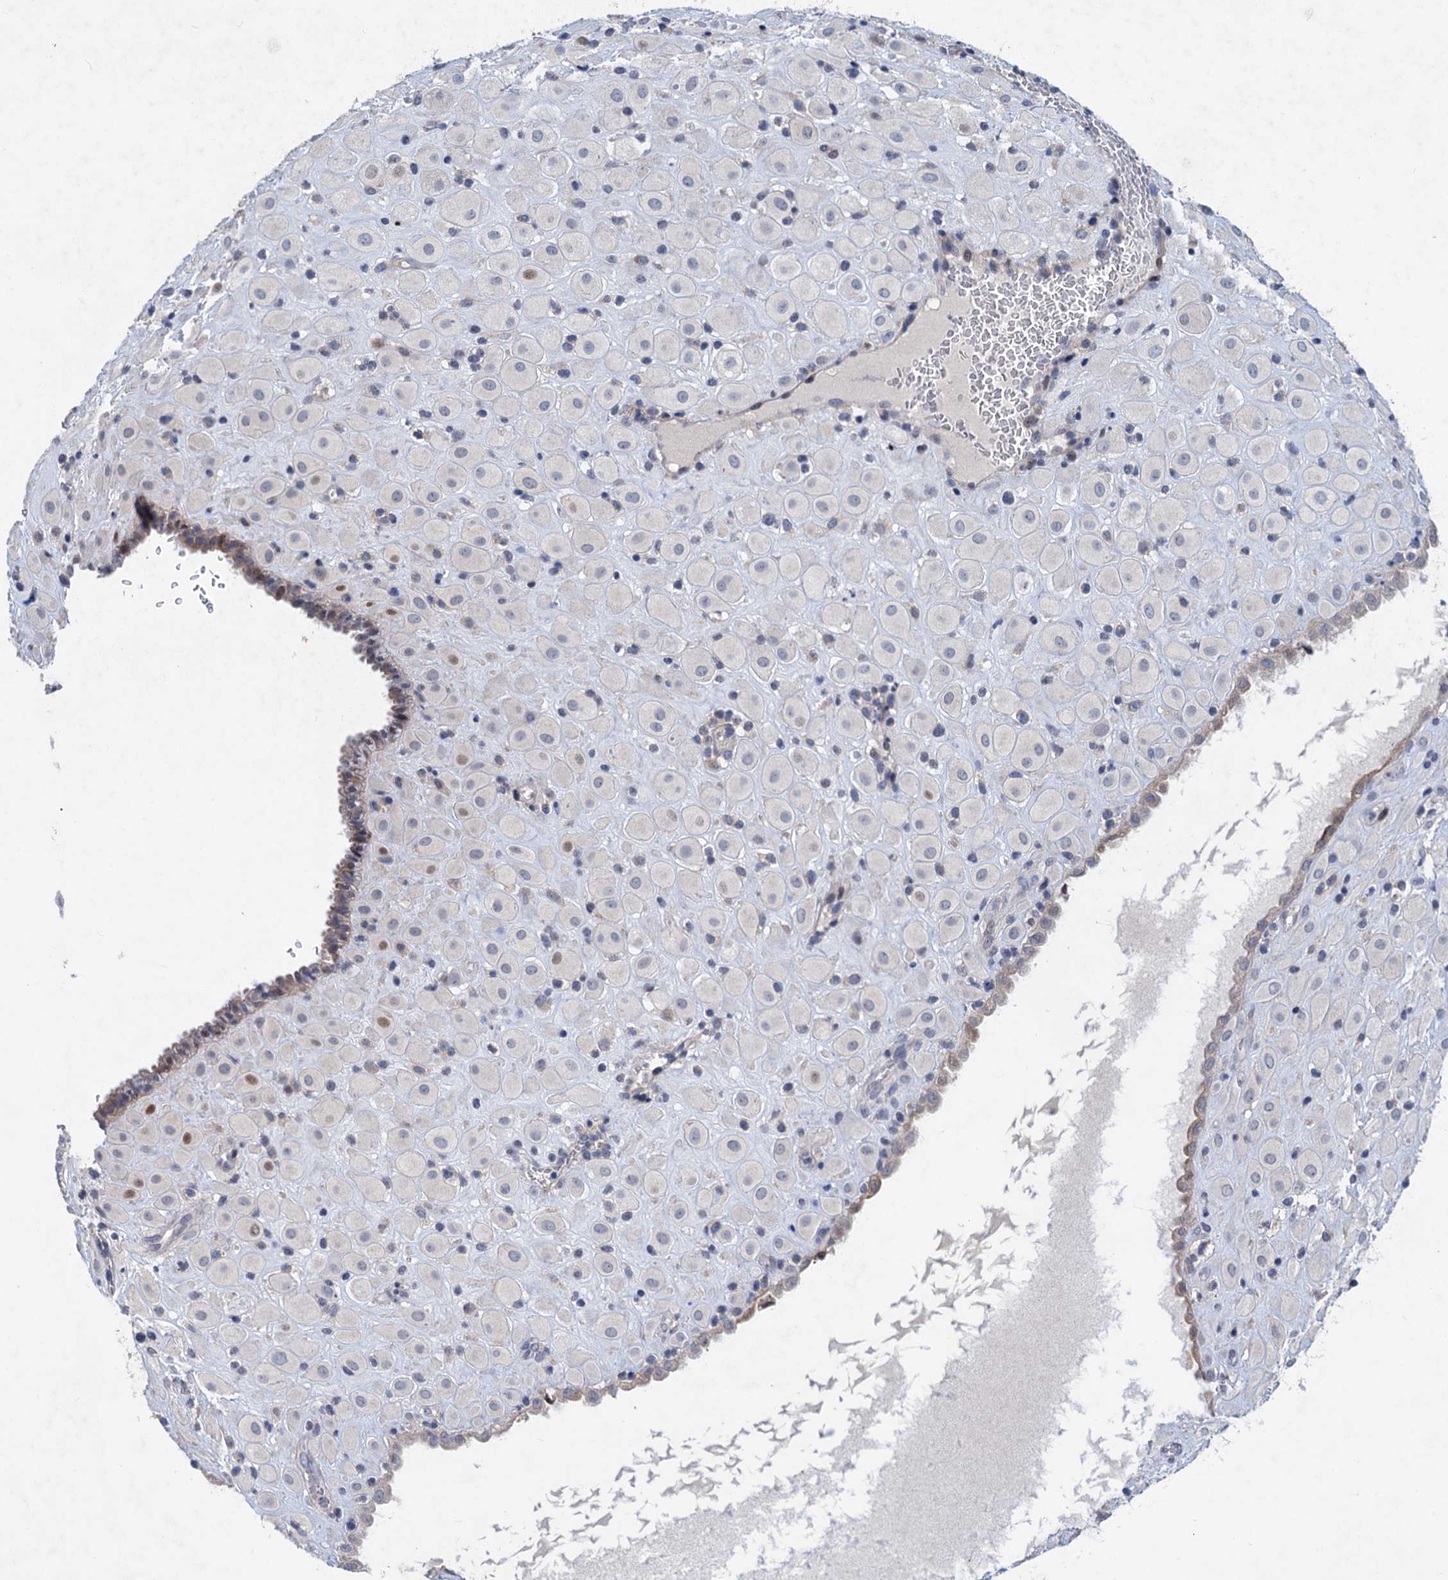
{"staining": {"intensity": "negative", "quantity": "none", "location": "none"}, "tissue": "placenta", "cell_type": "Decidual cells", "image_type": "normal", "snomed": [{"axis": "morphology", "description": "Normal tissue, NOS"}, {"axis": "topography", "description": "Placenta"}], "caption": "This is an immunohistochemistry (IHC) image of unremarkable placenta. There is no expression in decidual cells.", "gene": "ESYT3", "patient": {"sex": "female", "age": 35}}